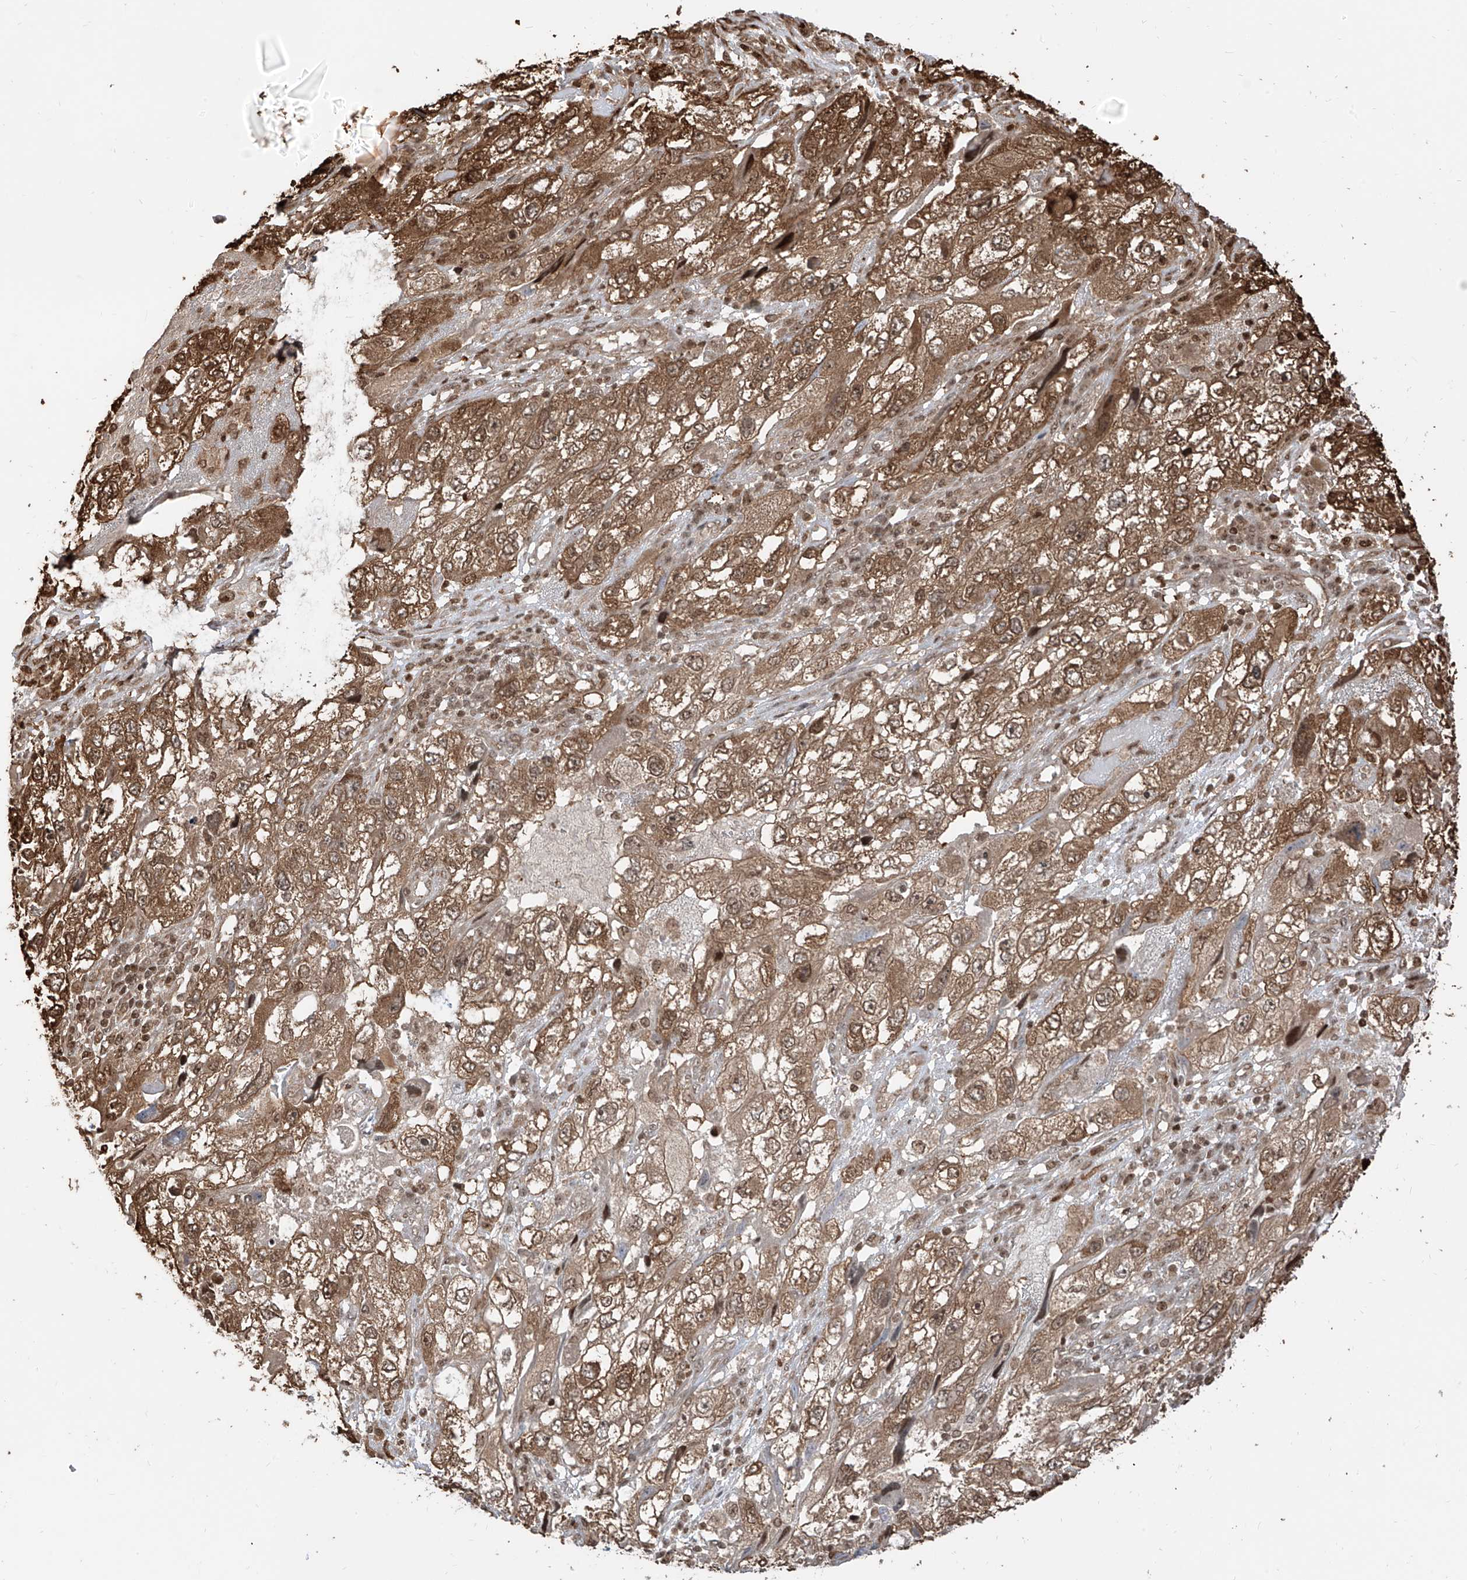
{"staining": {"intensity": "moderate", "quantity": ">75%", "location": "cytoplasmic/membranous,nuclear"}, "tissue": "endometrial cancer", "cell_type": "Tumor cells", "image_type": "cancer", "snomed": [{"axis": "morphology", "description": "Adenocarcinoma, NOS"}, {"axis": "topography", "description": "Endometrium"}], "caption": "The histopathology image shows immunohistochemical staining of endometrial cancer (adenocarcinoma). There is moderate cytoplasmic/membranous and nuclear staining is appreciated in approximately >75% of tumor cells.", "gene": "VMP1", "patient": {"sex": "female", "age": 49}}